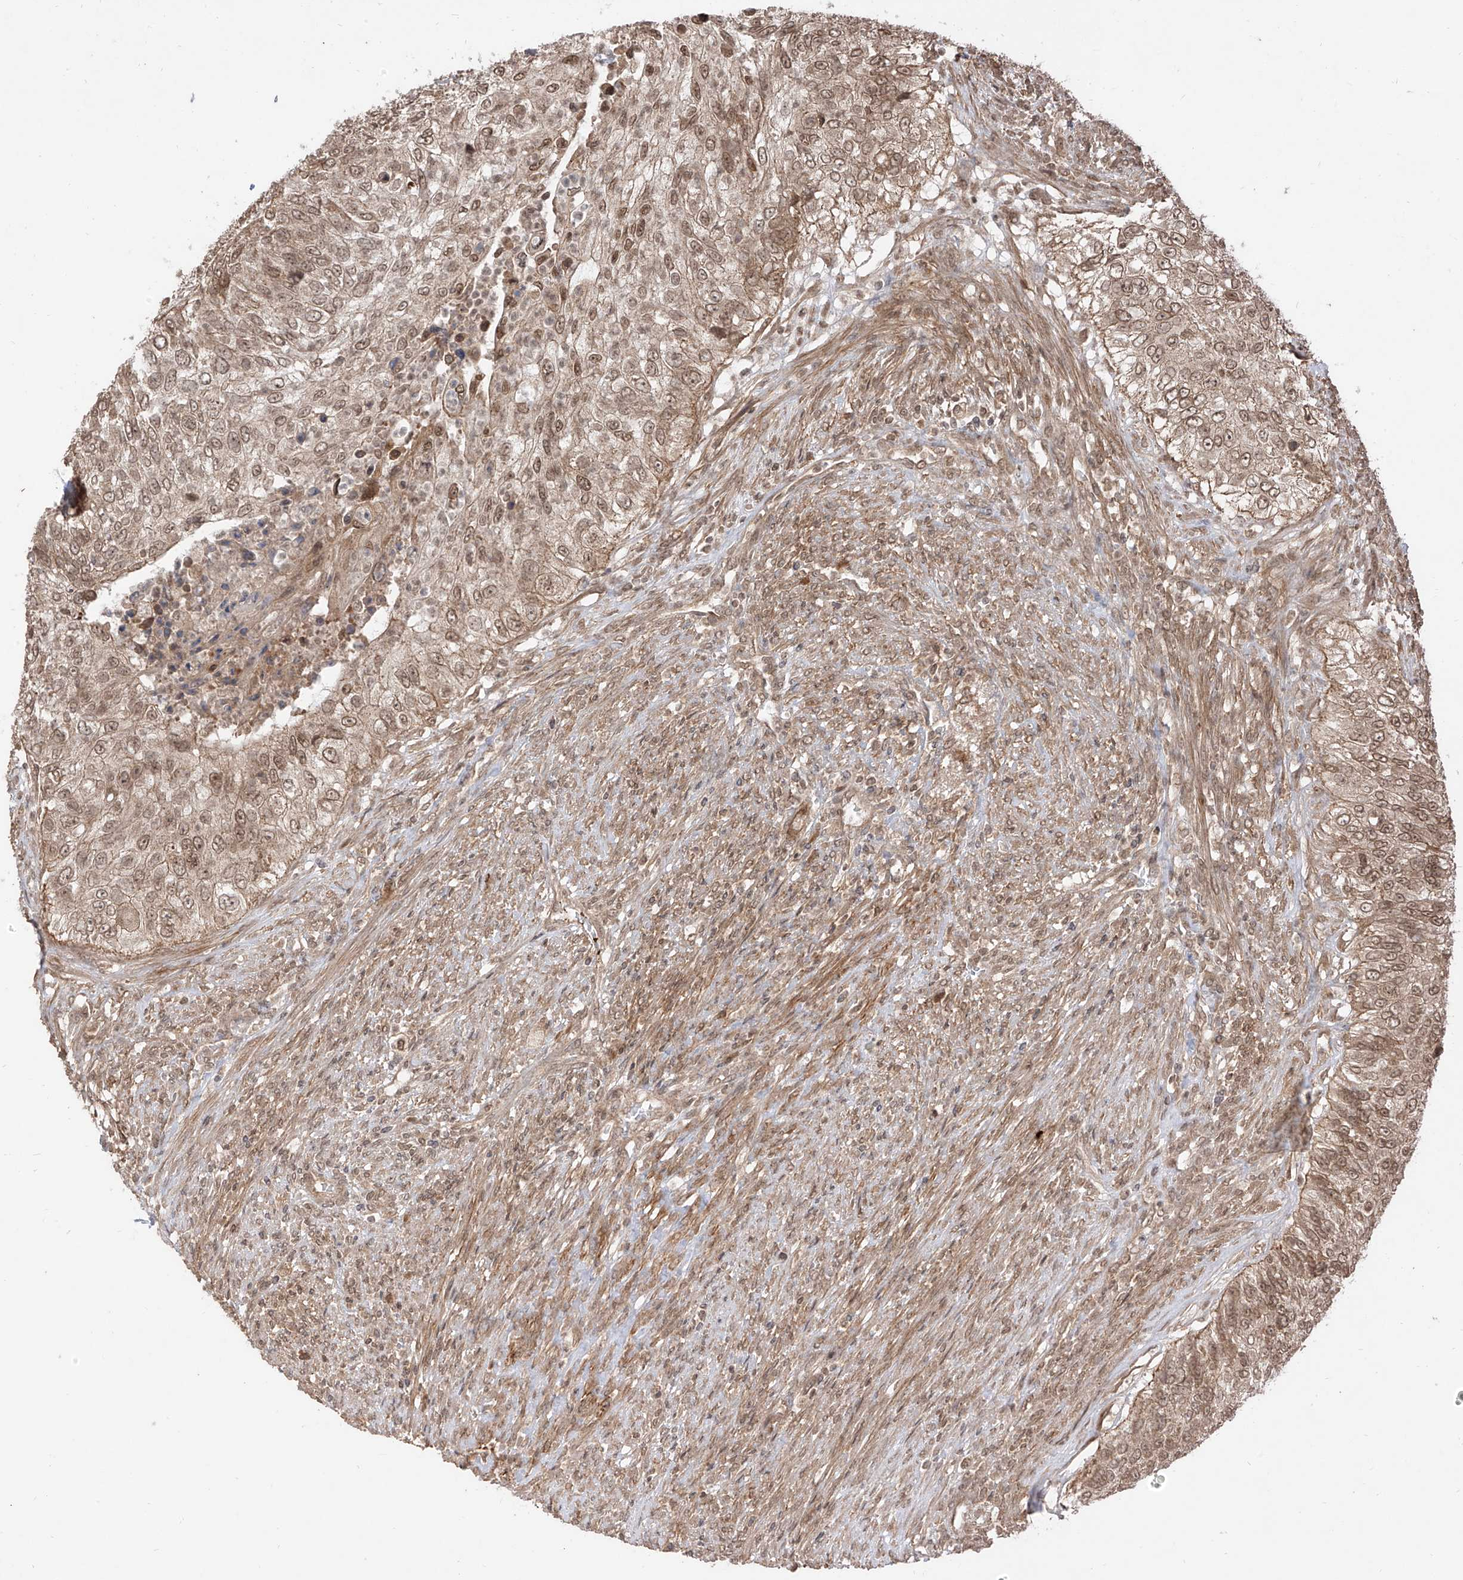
{"staining": {"intensity": "weak", "quantity": ">75%", "location": "cytoplasmic/membranous,nuclear"}, "tissue": "urothelial cancer", "cell_type": "Tumor cells", "image_type": "cancer", "snomed": [{"axis": "morphology", "description": "Urothelial carcinoma, High grade"}, {"axis": "topography", "description": "Urinary bladder"}], "caption": "IHC histopathology image of urothelial cancer stained for a protein (brown), which displays low levels of weak cytoplasmic/membranous and nuclear staining in about >75% of tumor cells.", "gene": "LCOR", "patient": {"sex": "female", "age": 60}}